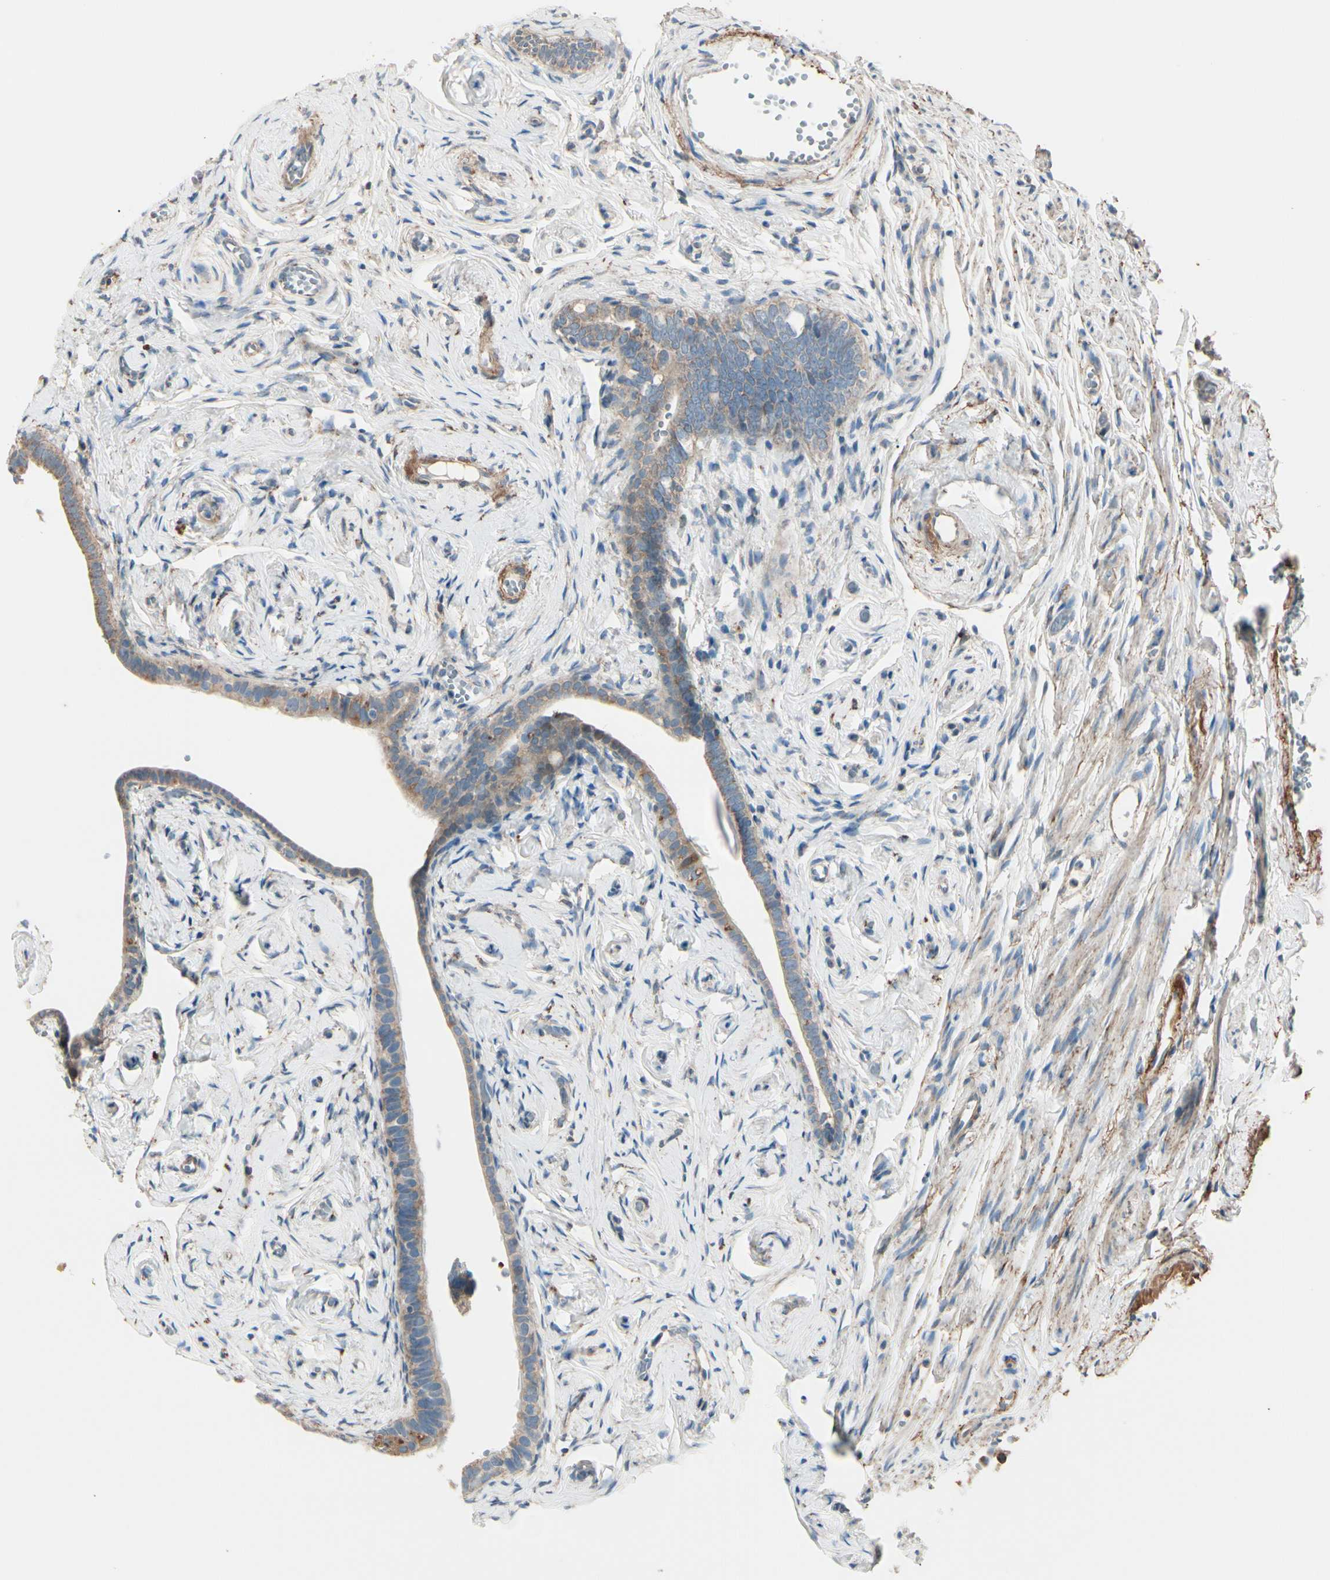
{"staining": {"intensity": "weak", "quantity": ">75%", "location": "cytoplasmic/membranous"}, "tissue": "fallopian tube", "cell_type": "Glandular cells", "image_type": "normal", "snomed": [{"axis": "morphology", "description": "Normal tissue, NOS"}, {"axis": "topography", "description": "Fallopian tube"}], "caption": "Protein staining exhibits weak cytoplasmic/membranous expression in approximately >75% of glandular cells in unremarkable fallopian tube. (DAB (3,3'-diaminobenzidine) = brown stain, brightfield microscopy at high magnification).", "gene": "EPHA3", "patient": {"sex": "female", "age": 71}}